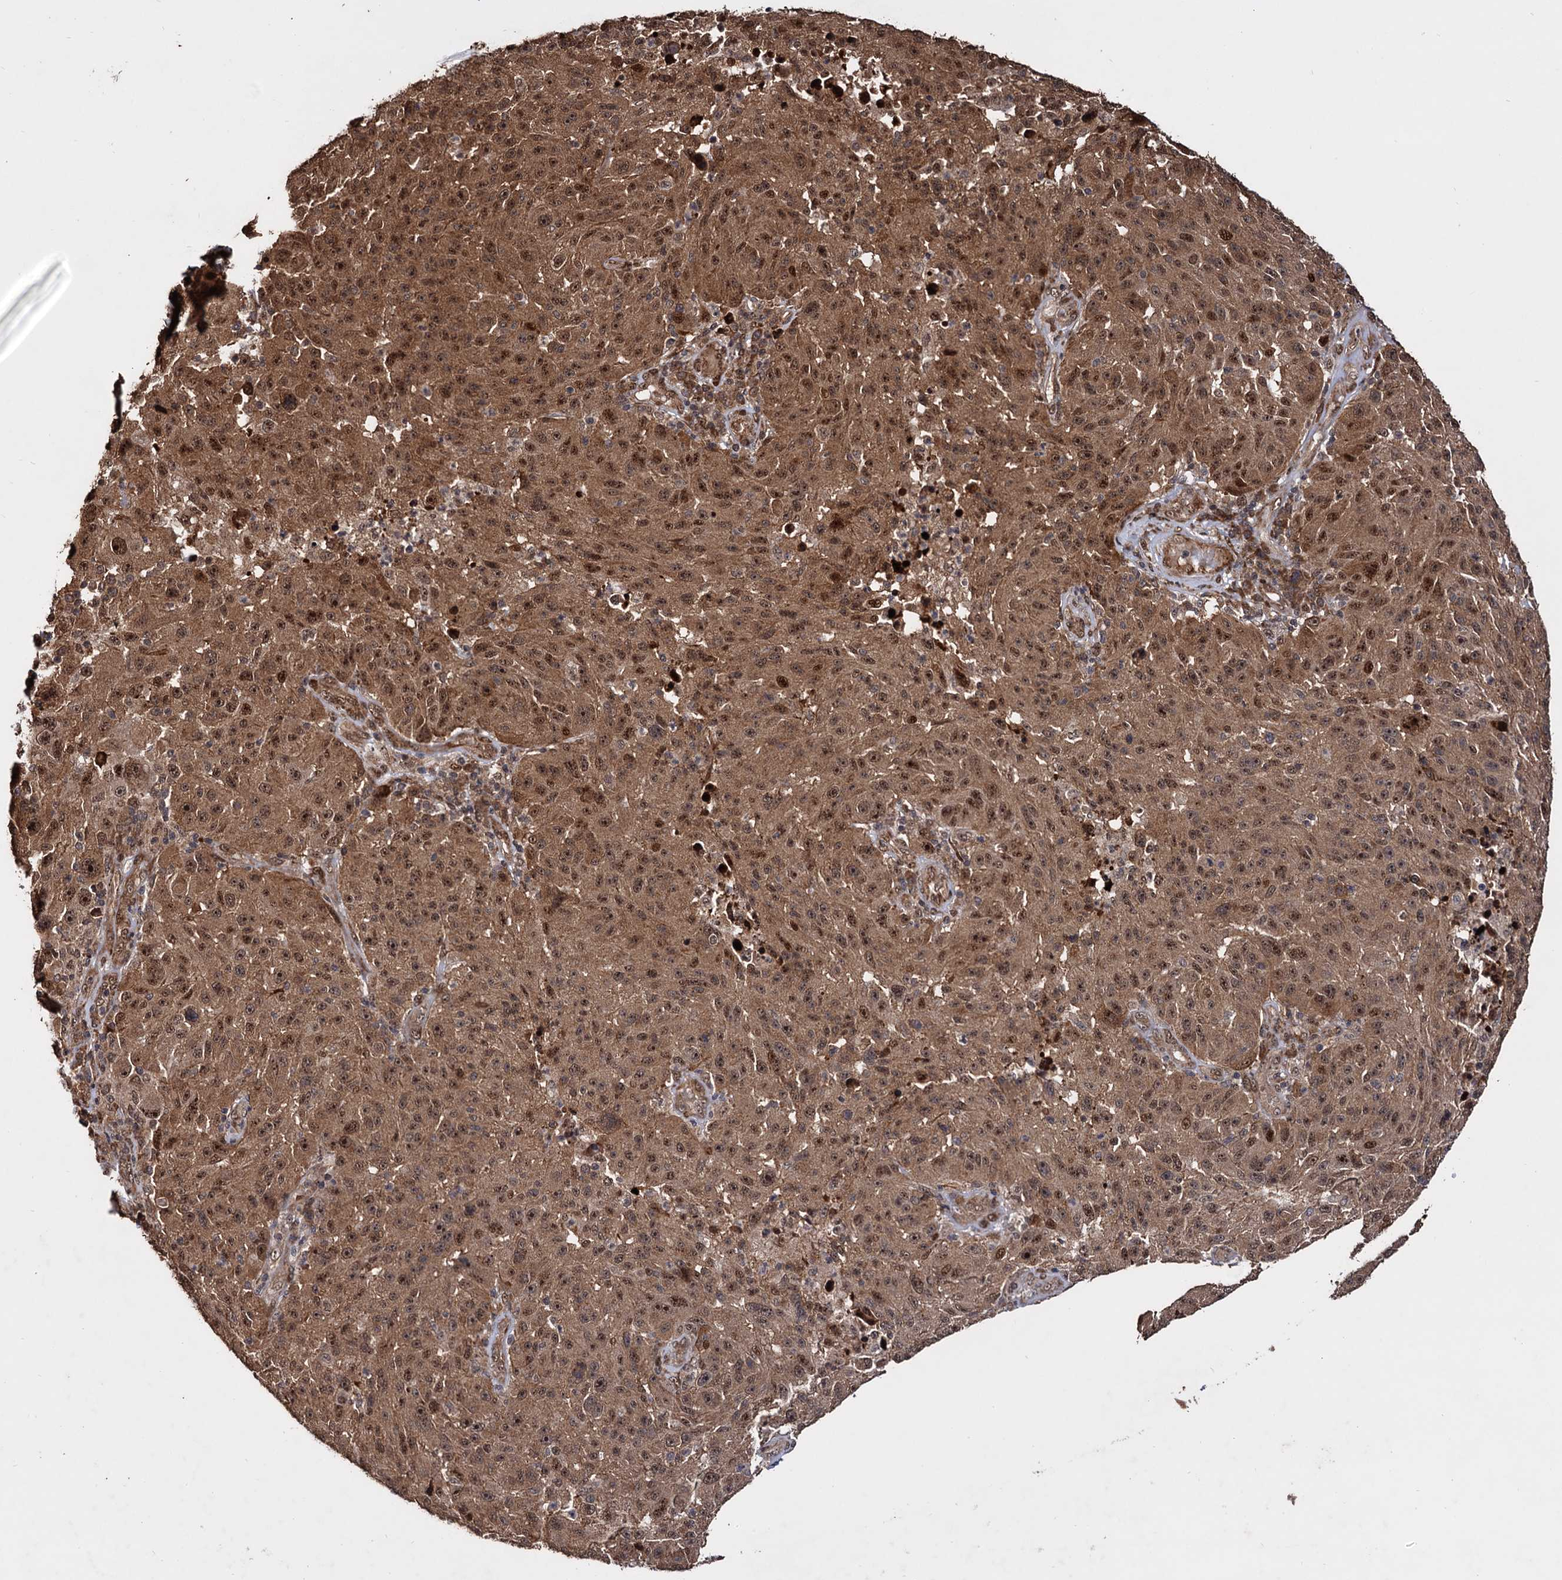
{"staining": {"intensity": "moderate", "quantity": ">75%", "location": "cytoplasmic/membranous,nuclear"}, "tissue": "melanoma", "cell_type": "Tumor cells", "image_type": "cancer", "snomed": [{"axis": "morphology", "description": "Malignant melanoma, NOS"}, {"axis": "topography", "description": "Skin"}], "caption": "The photomicrograph exhibits staining of malignant melanoma, revealing moderate cytoplasmic/membranous and nuclear protein staining (brown color) within tumor cells. (Brightfield microscopy of DAB IHC at high magnification).", "gene": "PIGB", "patient": {"sex": "male", "age": 53}}